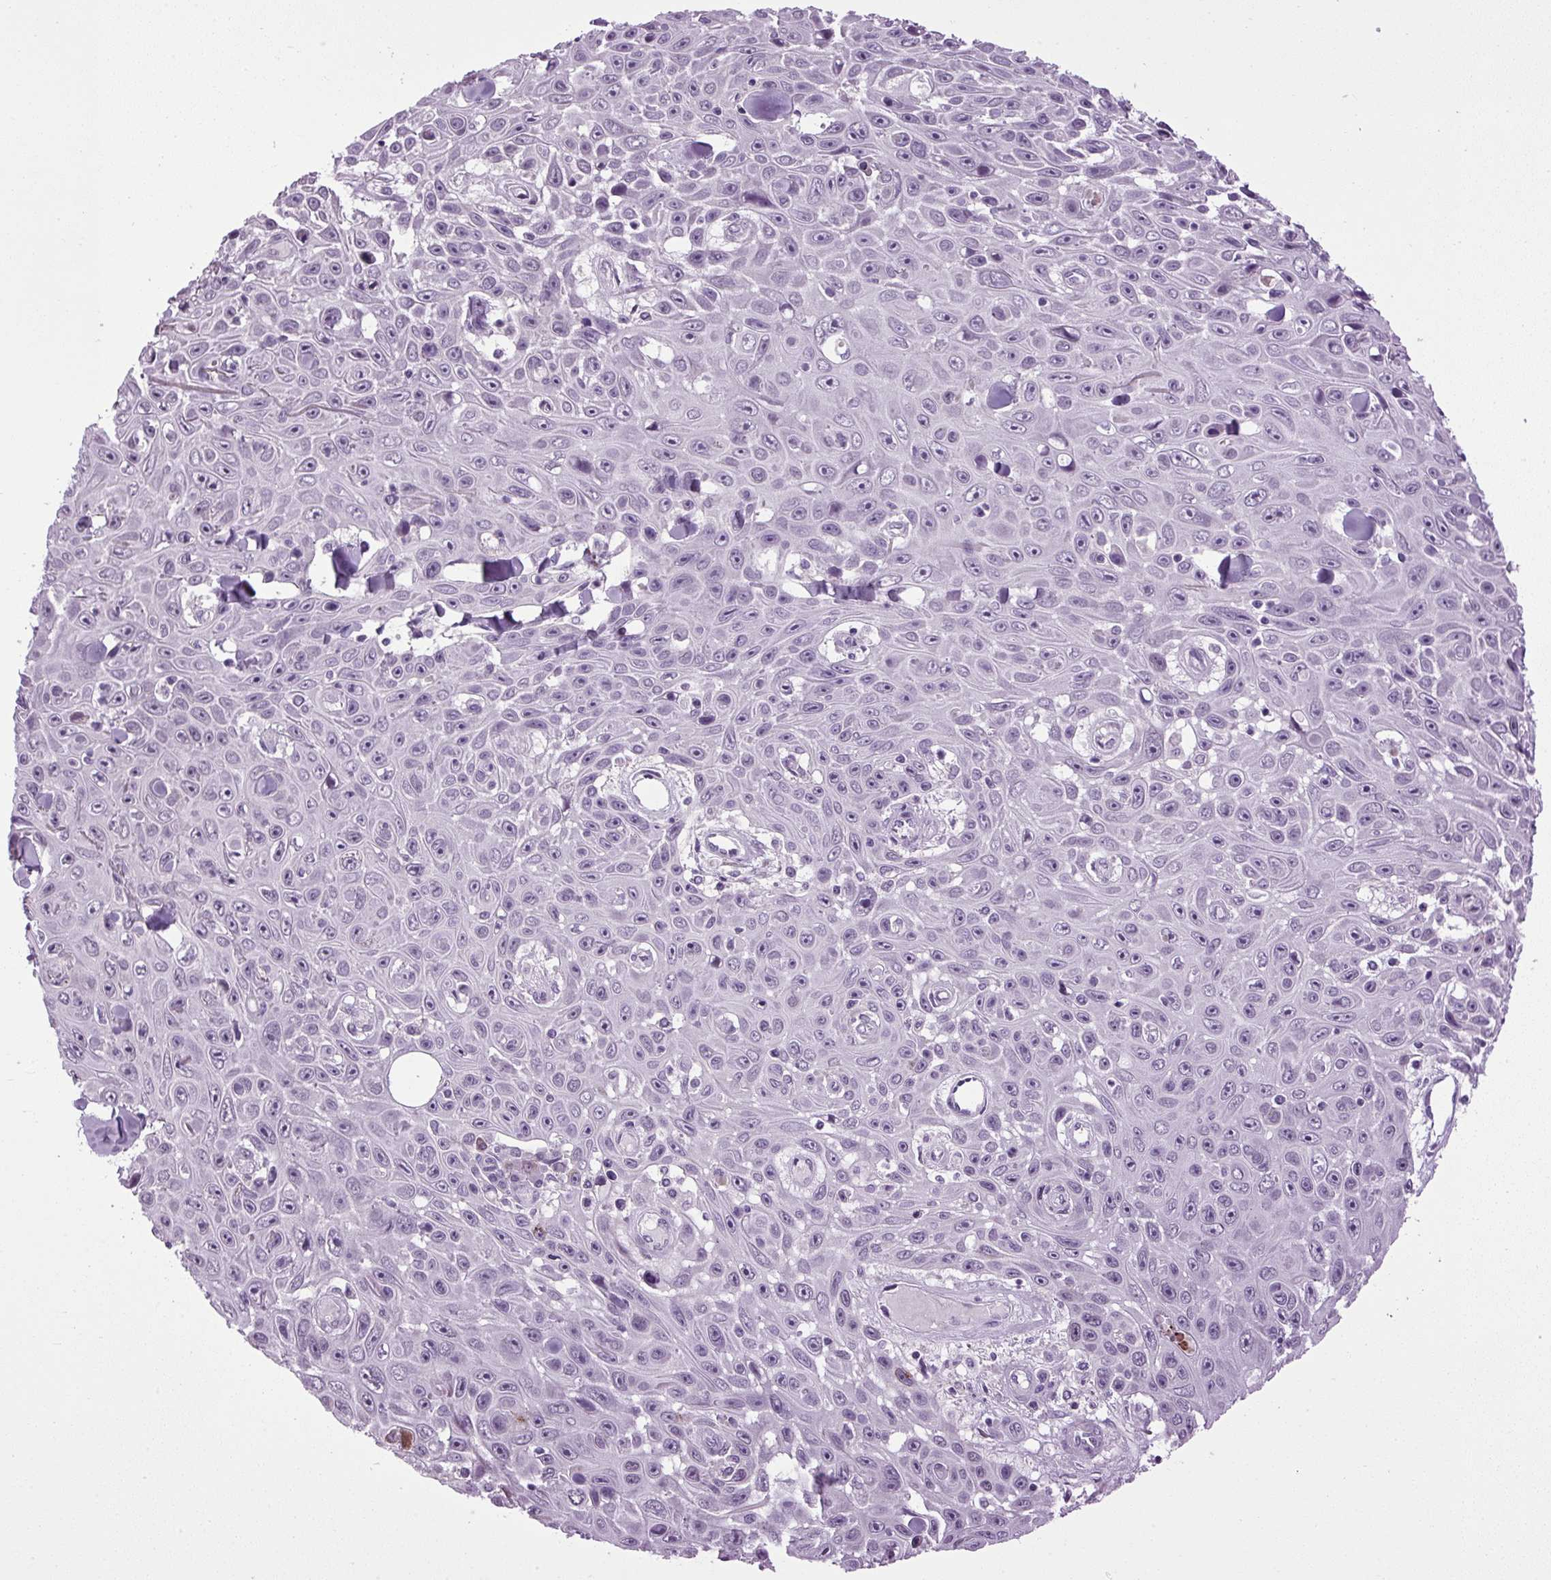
{"staining": {"intensity": "negative", "quantity": "none", "location": "none"}, "tissue": "skin cancer", "cell_type": "Tumor cells", "image_type": "cancer", "snomed": [{"axis": "morphology", "description": "Squamous cell carcinoma, NOS"}, {"axis": "topography", "description": "Skin"}], "caption": "Protein analysis of skin cancer (squamous cell carcinoma) displays no significant expression in tumor cells.", "gene": "A1CF", "patient": {"sex": "male", "age": 82}}